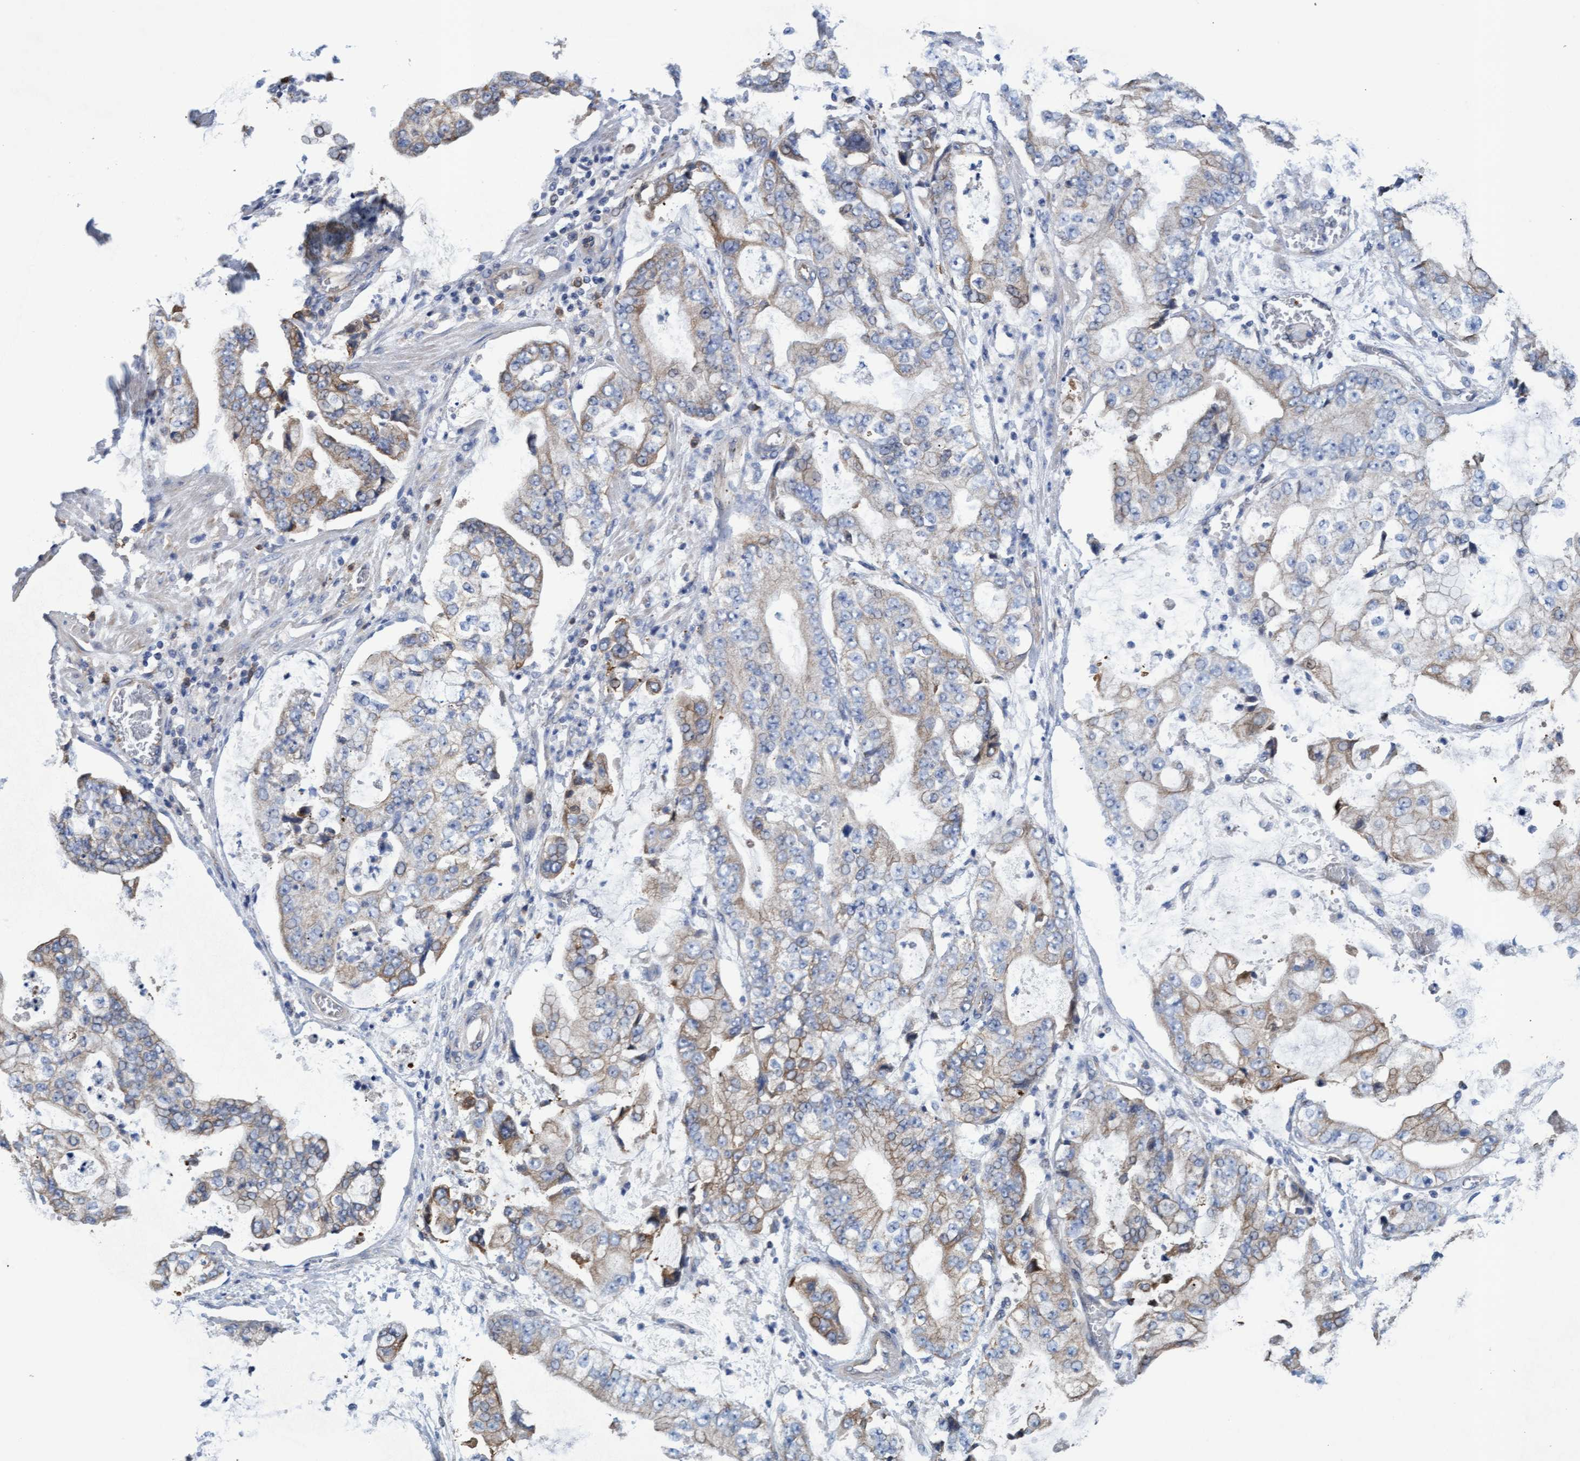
{"staining": {"intensity": "weak", "quantity": "25%-75%", "location": "cytoplasmic/membranous"}, "tissue": "stomach cancer", "cell_type": "Tumor cells", "image_type": "cancer", "snomed": [{"axis": "morphology", "description": "Adenocarcinoma, NOS"}, {"axis": "topography", "description": "Stomach"}], "caption": "Brown immunohistochemical staining in adenocarcinoma (stomach) demonstrates weak cytoplasmic/membranous positivity in approximately 25%-75% of tumor cells.", "gene": "MRPL38", "patient": {"sex": "male", "age": 76}}